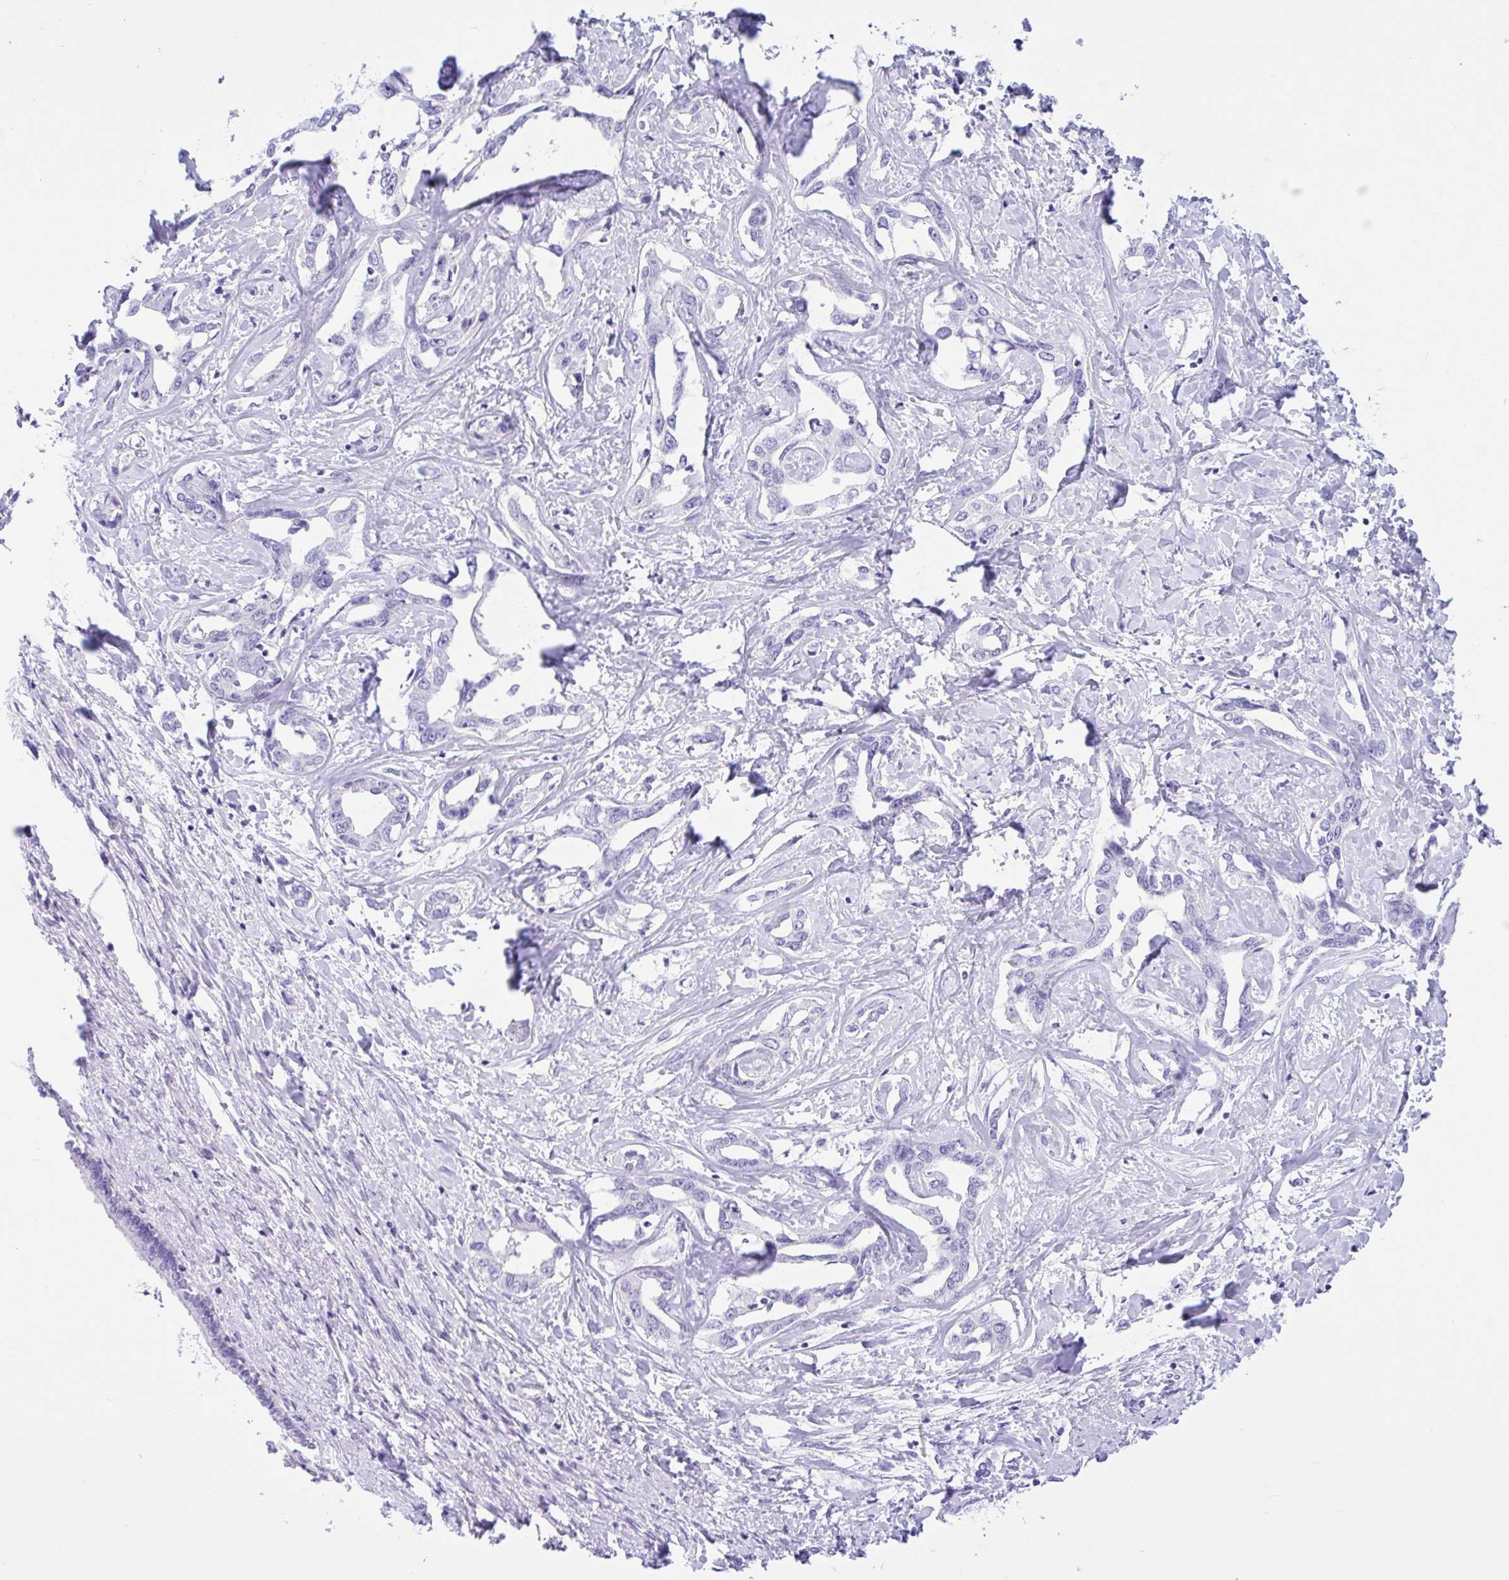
{"staining": {"intensity": "negative", "quantity": "none", "location": "none"}, "tissue": "liver cancer", "cell_type": "Tumor cells", "image_type": "cancer", "snomed": [{"axis": "morphology", "description": "Cholangiocarcinoma"}, {"axis": "topography", "description": "Liver"}], "caption": "The IHC photomicrograph has no significant expression in tumor cells of liver cholangiocarcinoma tissue.", "gene": "OR4N4", "patient": {"sex": "male", "age": 59}}